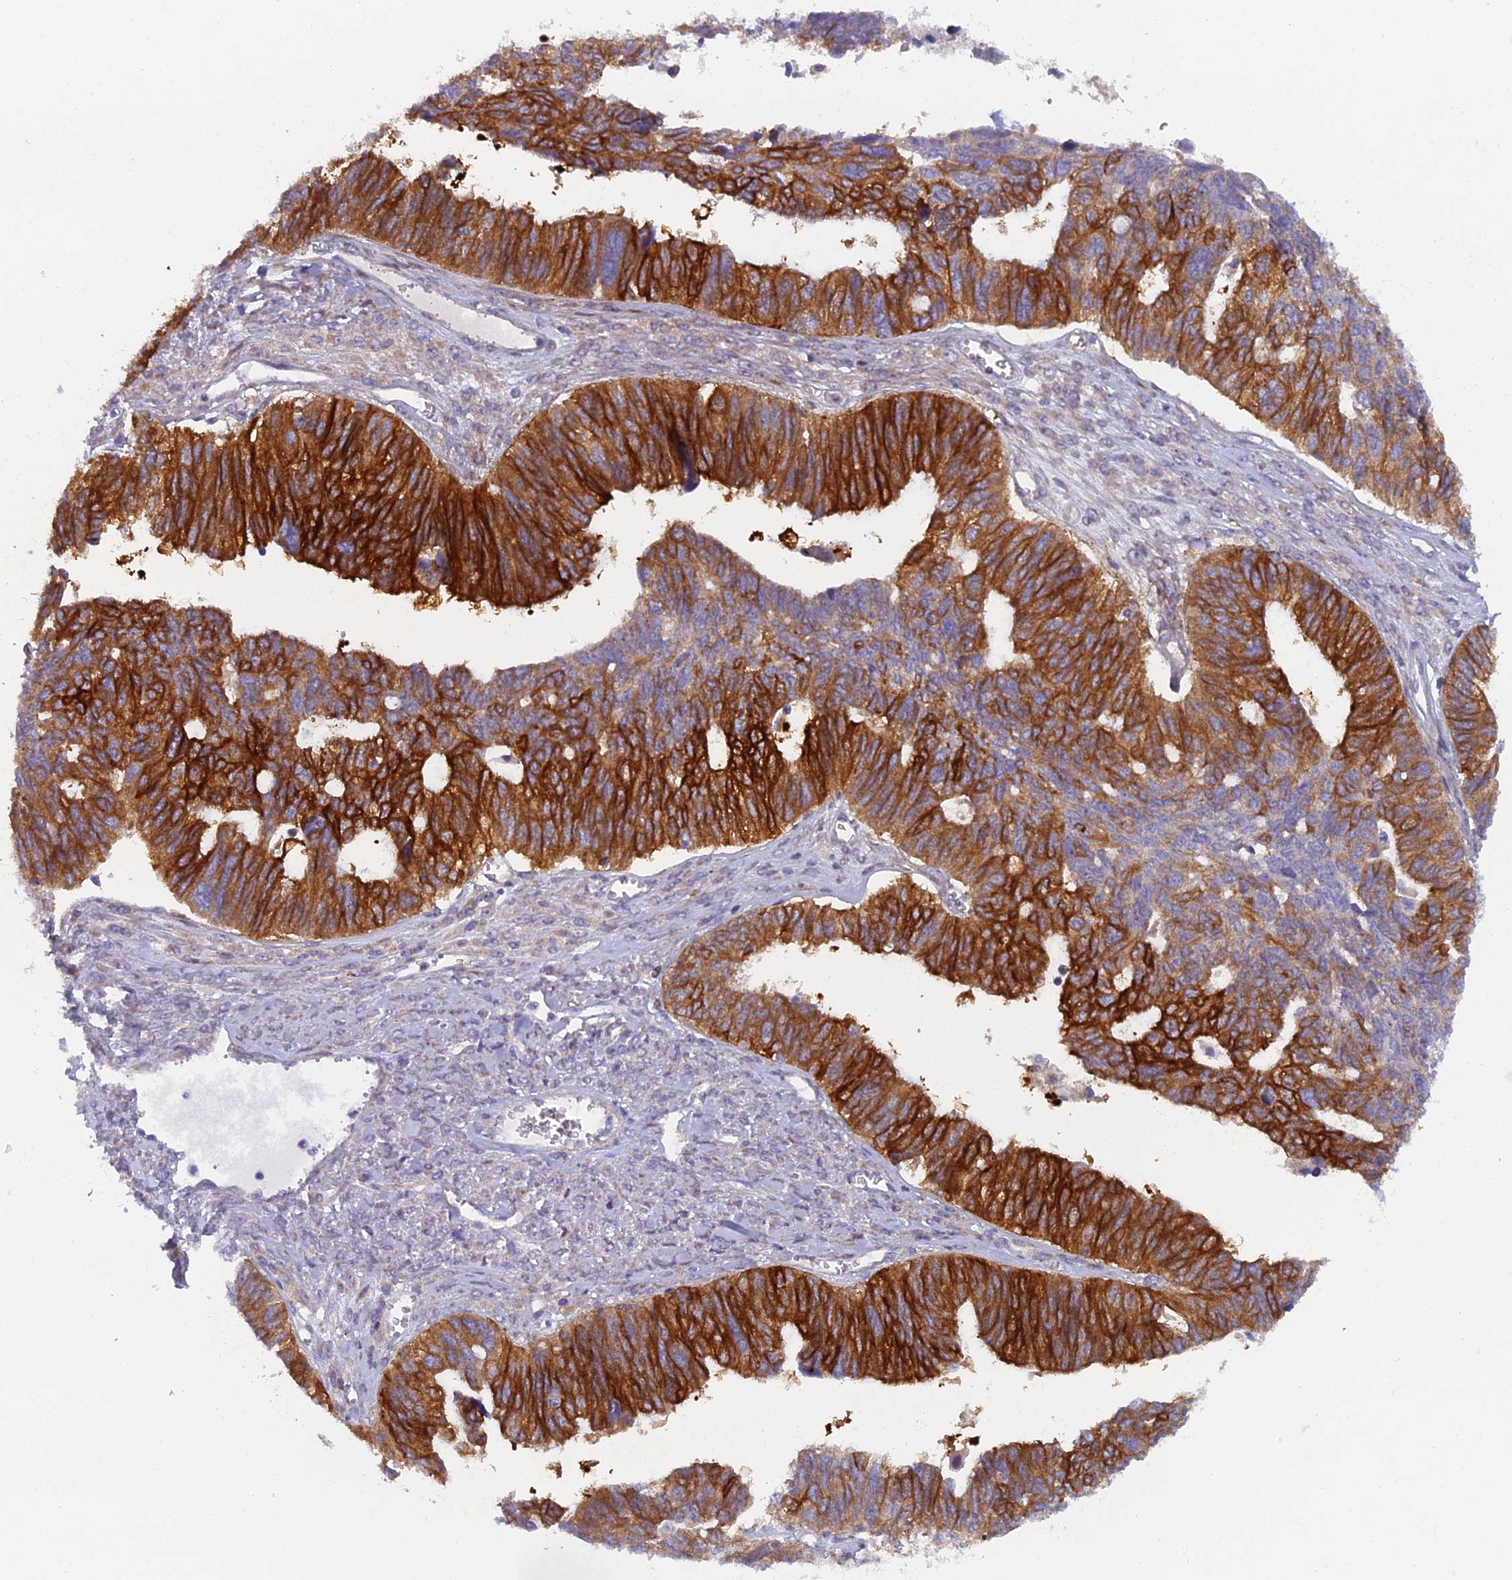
{"staining": {"intensity": "strong", "quantity": "25%-75%", "location": "cytoplasmic/membranous"}, "tissue": "ovarian cancer", "cell_type": "Tumor cells", "image_type": "cancer", "snomed": [{"axis": "morphology", "description": "Cystadenocarcinoma, serous, NOS"}, {"axis": "topography", "description": "Ovary"}], "caption": "Protein staining of ovarian cancer (serous cystadenocarcinoma) tissue exhibits strong cytoplasmic/membranous positivity in approximately 25%-75% of tumor cells.", "gene": "B9D2", "patient": {"sex": "female", "age": 79}}